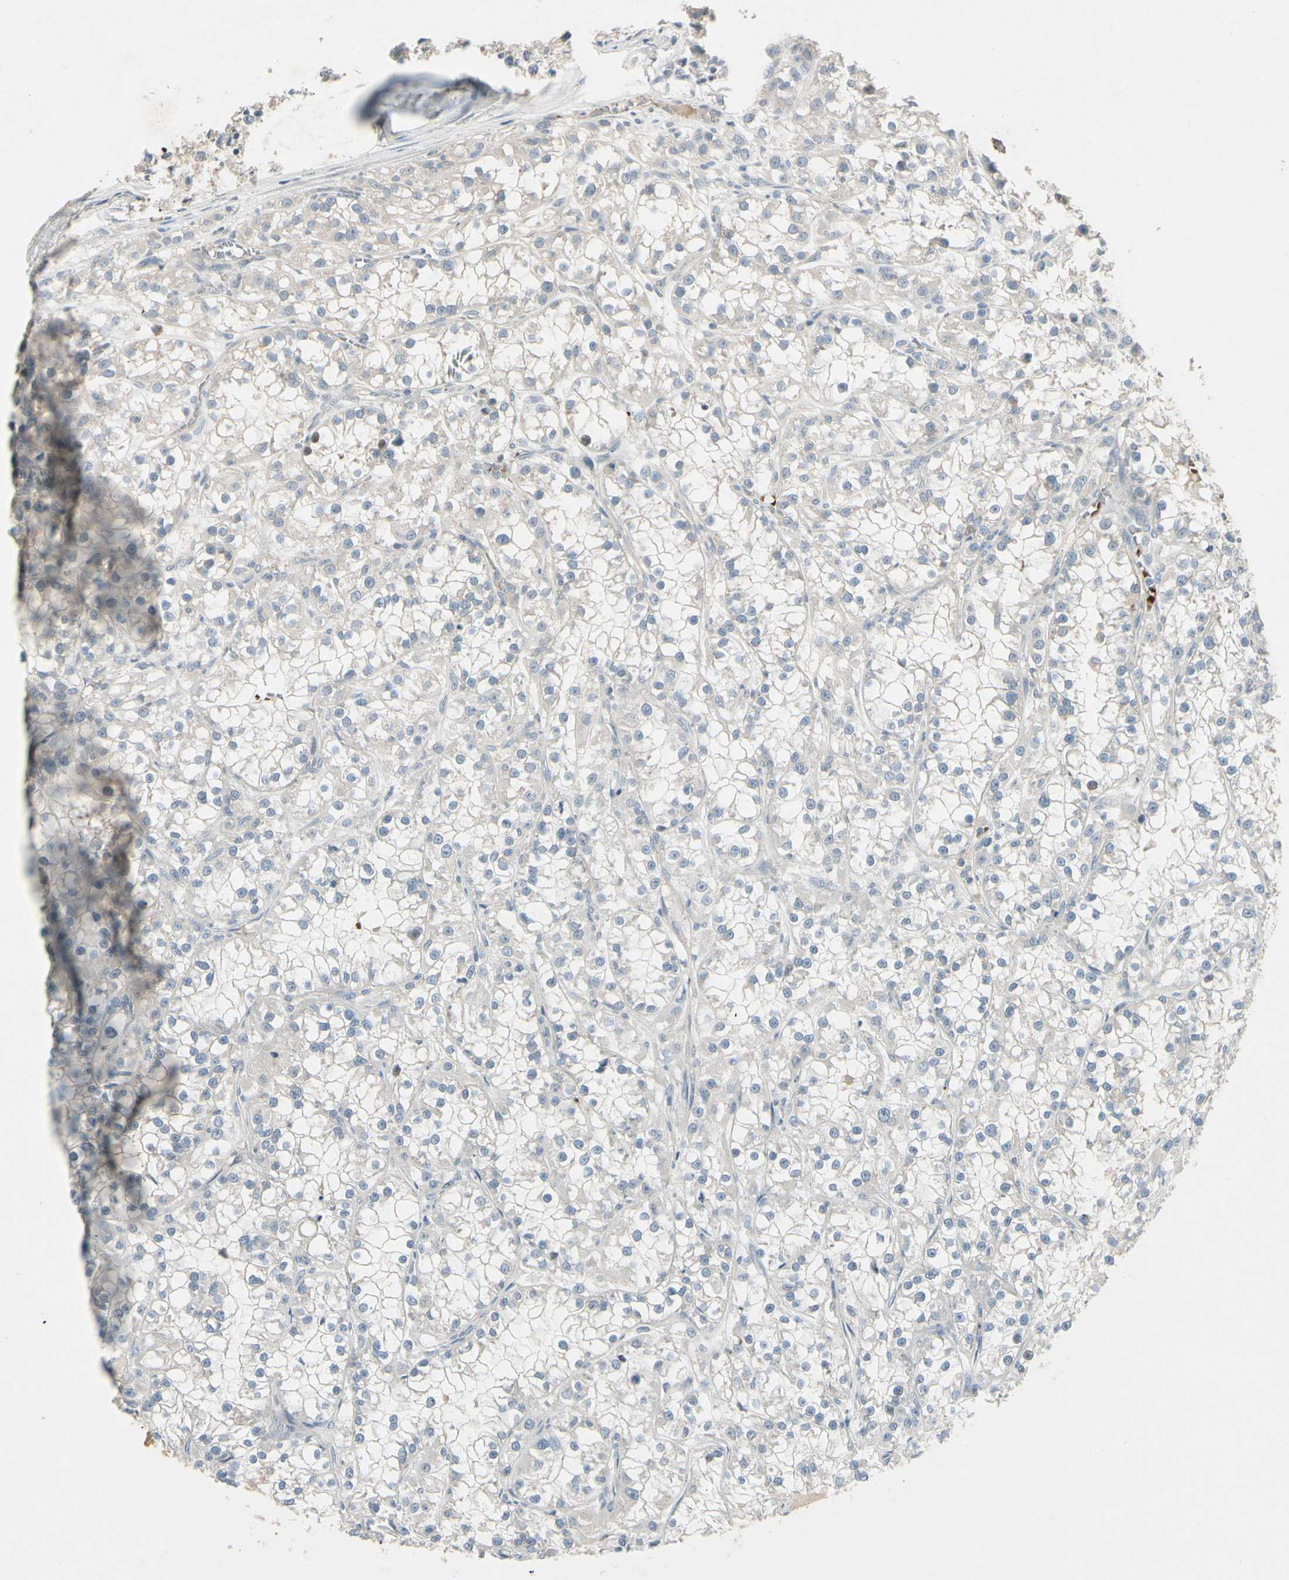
{"staining": {"intensity": "negative", "quantity": "none", "location": "none"}, "tissue": "renal cancer", "cell_type": "Tumor cells", "image_type": "cancer", "snomed": [{"axis": "morphology", "description": "Adenocarcinoma, NOS"}, {"axis": "topography", "description": "Kidney"}], "caption": "Tumor cells are negative for protein expression in human renal adenocarcinoma.", "gene": "PPP3CB", "patient": {"sex": "female", "age": 52}}